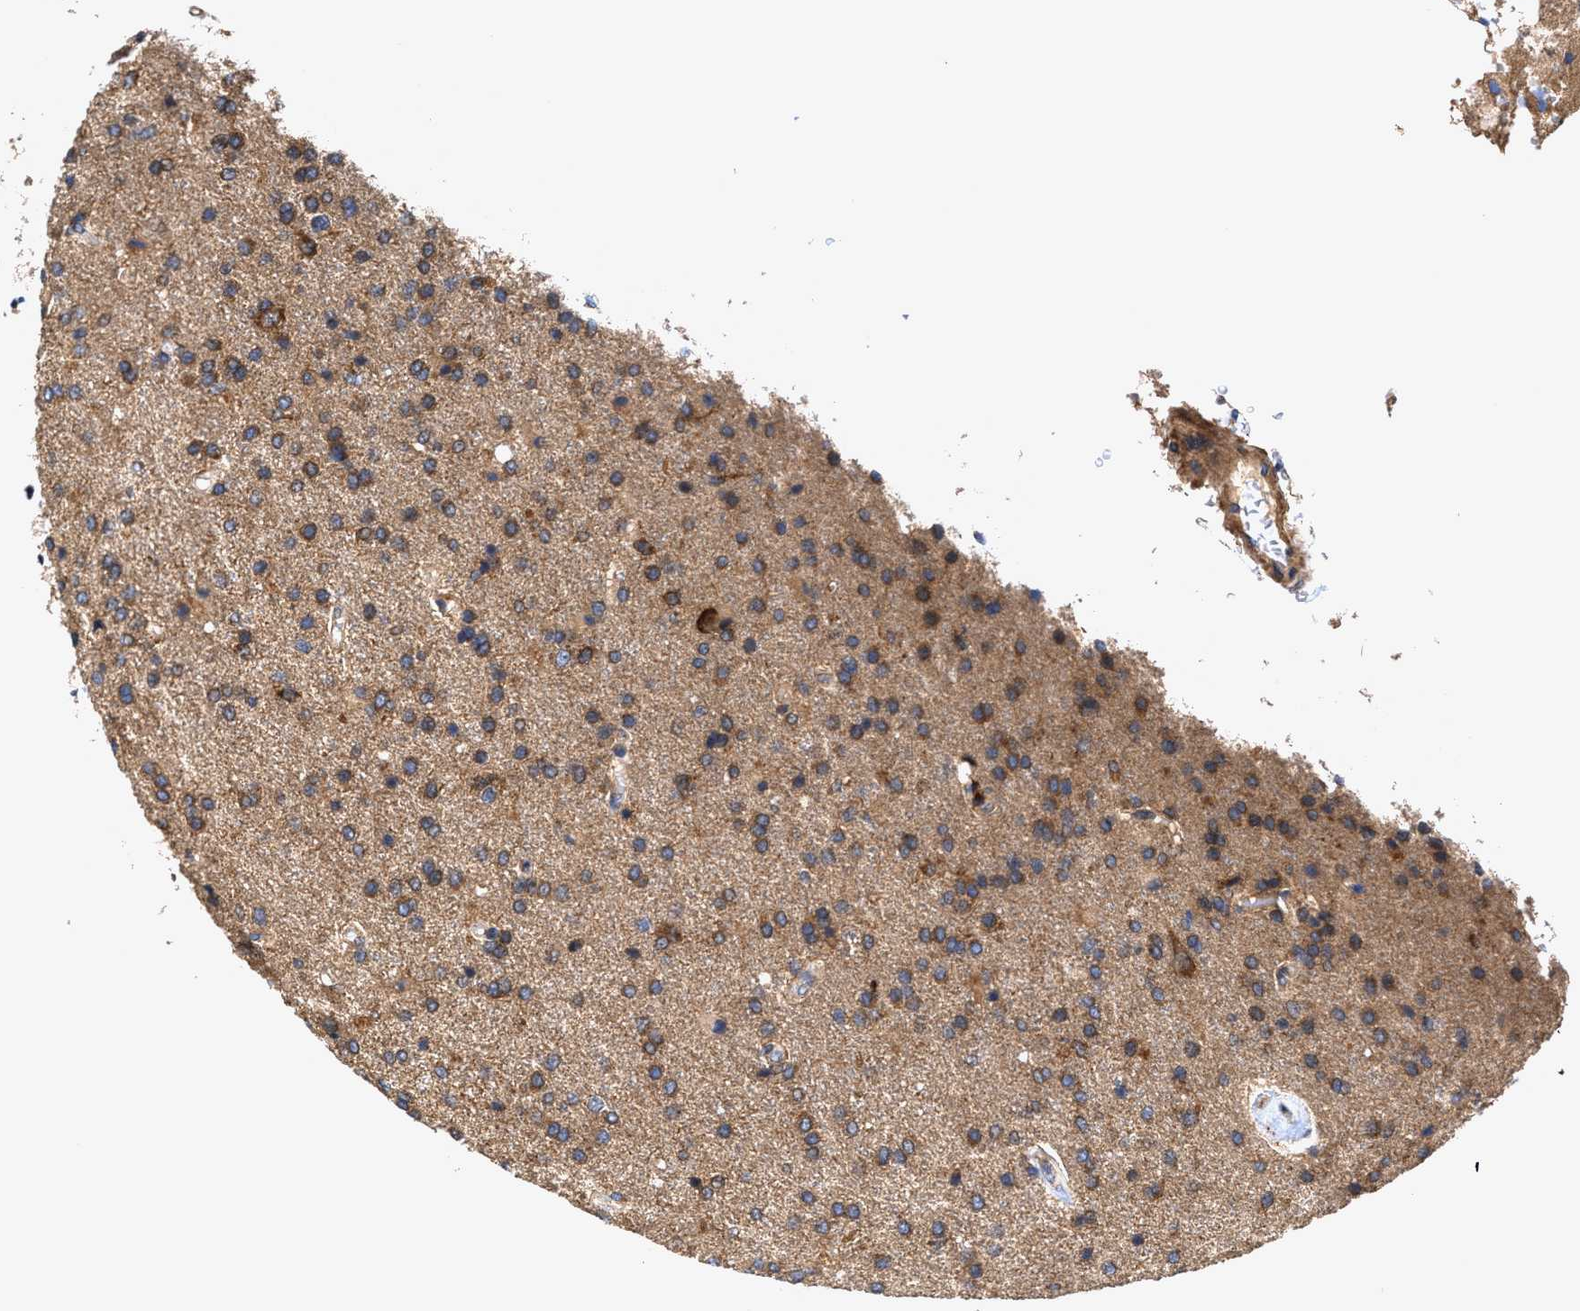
{"staining": {"intensity": "moderate", "quantity": ">75%", "location": "cytoplasmic/membranous"}, "tissue": "glioma", "cell_type": "Tumor cells", "image_type": "cancer", "snomed": [{"axis": "morphology", "description": "Glioma, malignant, High grade"}, {"axis": "topography", "description": "Brain"}], "caption": "Malignant glioma (high-grade) stained with a brown dye exhibits moderate cytoplasmic/membranous positive staining in about >75% of tumor cells.", "gene": "EFNA4", "patient": {"sex": "male", "age": 72}}